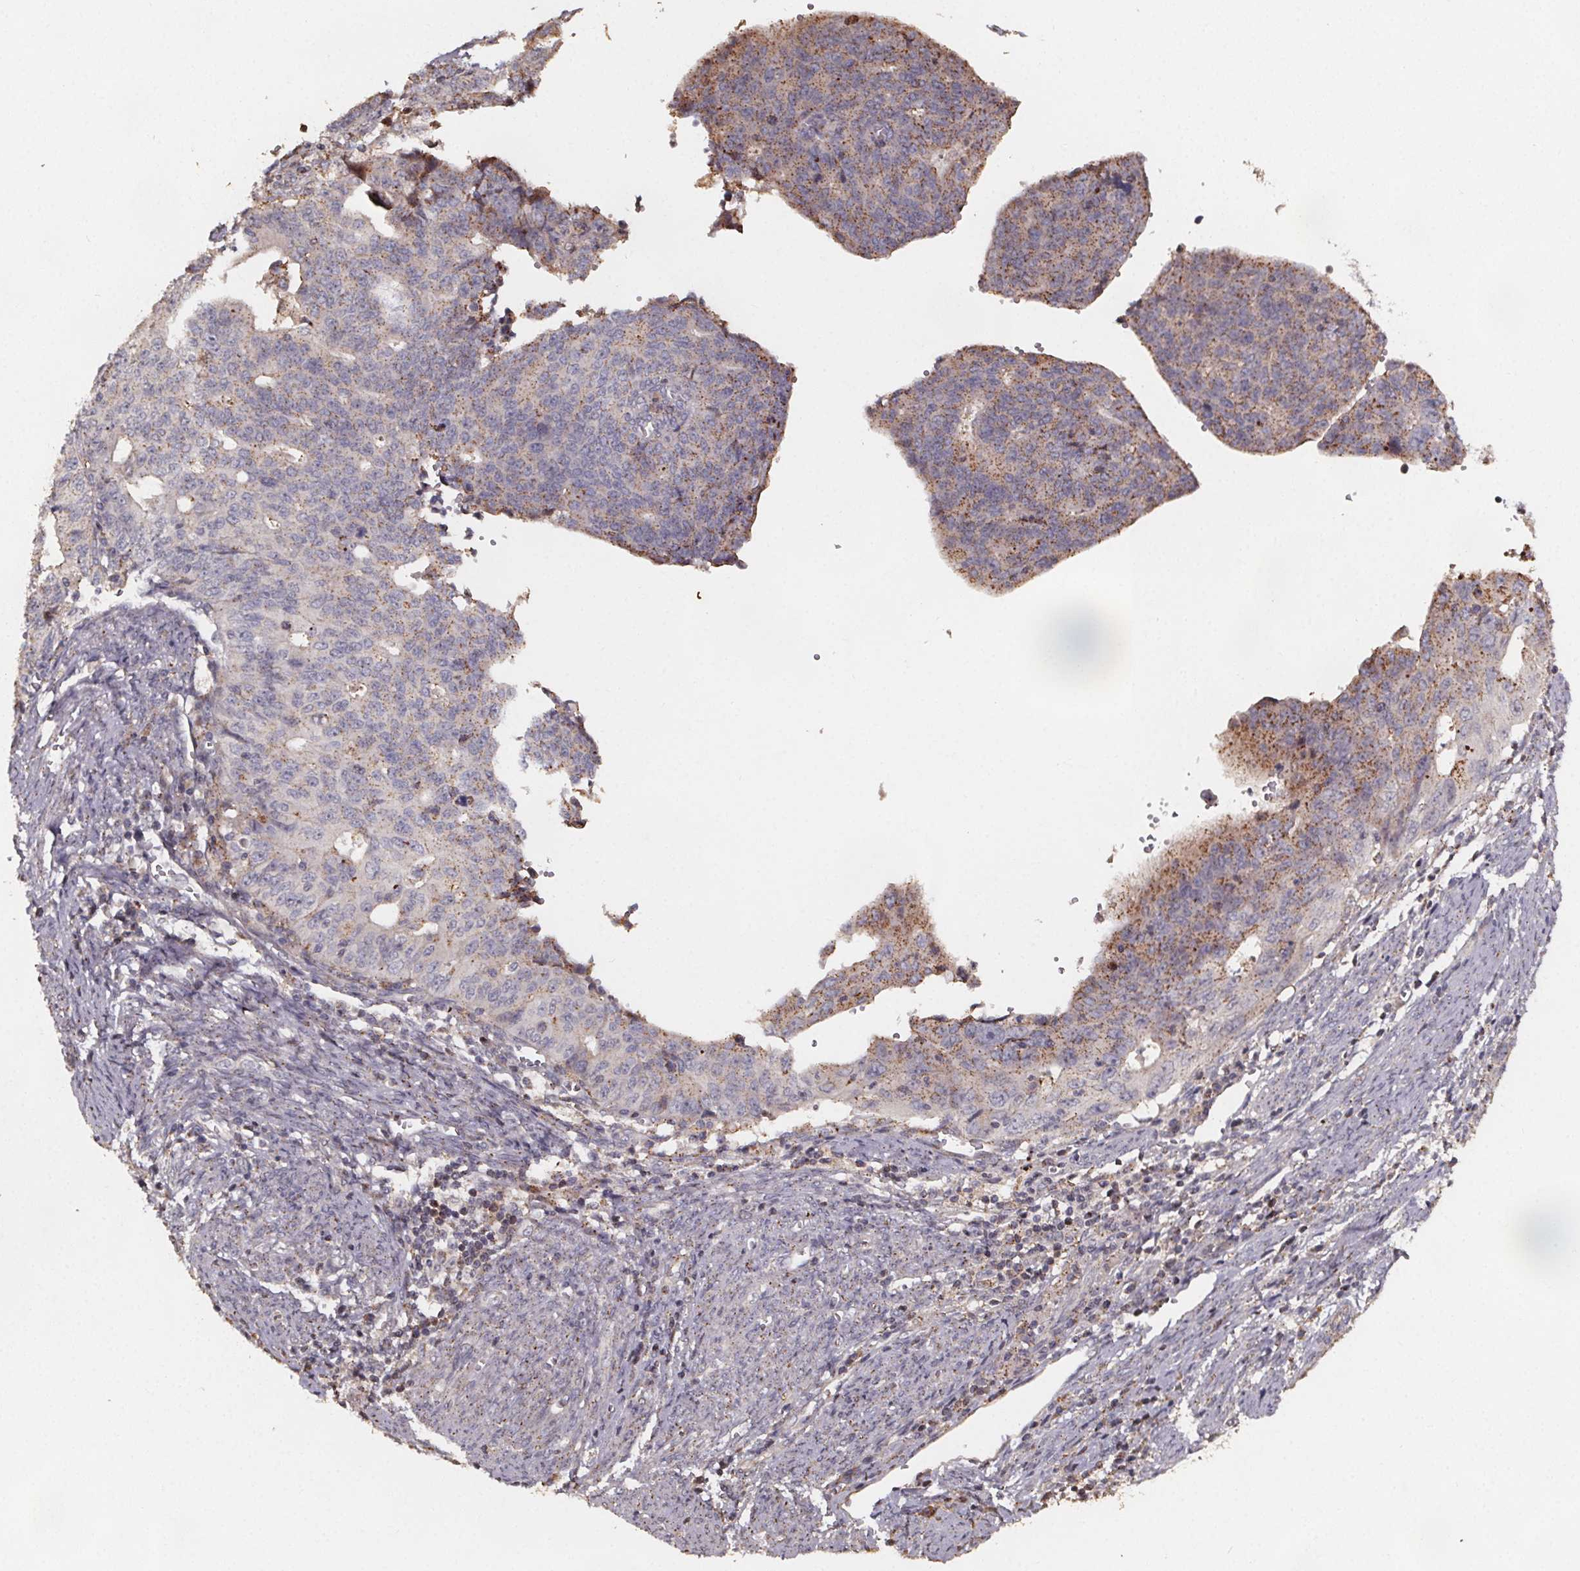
{"staining": {"intensity": "moderate", "quantity": "25%-75%", "location": "cytoplasmic/membranous"}, "tissue": "endometrial cancer", "cell_type": "Tumor cells", "image_type": "cancer", "snomed": [{"axis": "morphology", "description": "Adenocarcinoma, NOS"}, {"axis": "topography", "description": "Endometrium"}], "caption": "IHC image of neoplastic tissue: endometrial cancer (adenocarcinoma) stained using IHC exhibits medium levels of moderate protein expression localized specifically in the cytoplasmic/membranous of tumor cells, appearing as a cytoplasmic/membranous brown color.", "gene": "ZNF879", "patient": {"sex": "female", "age": 65}}